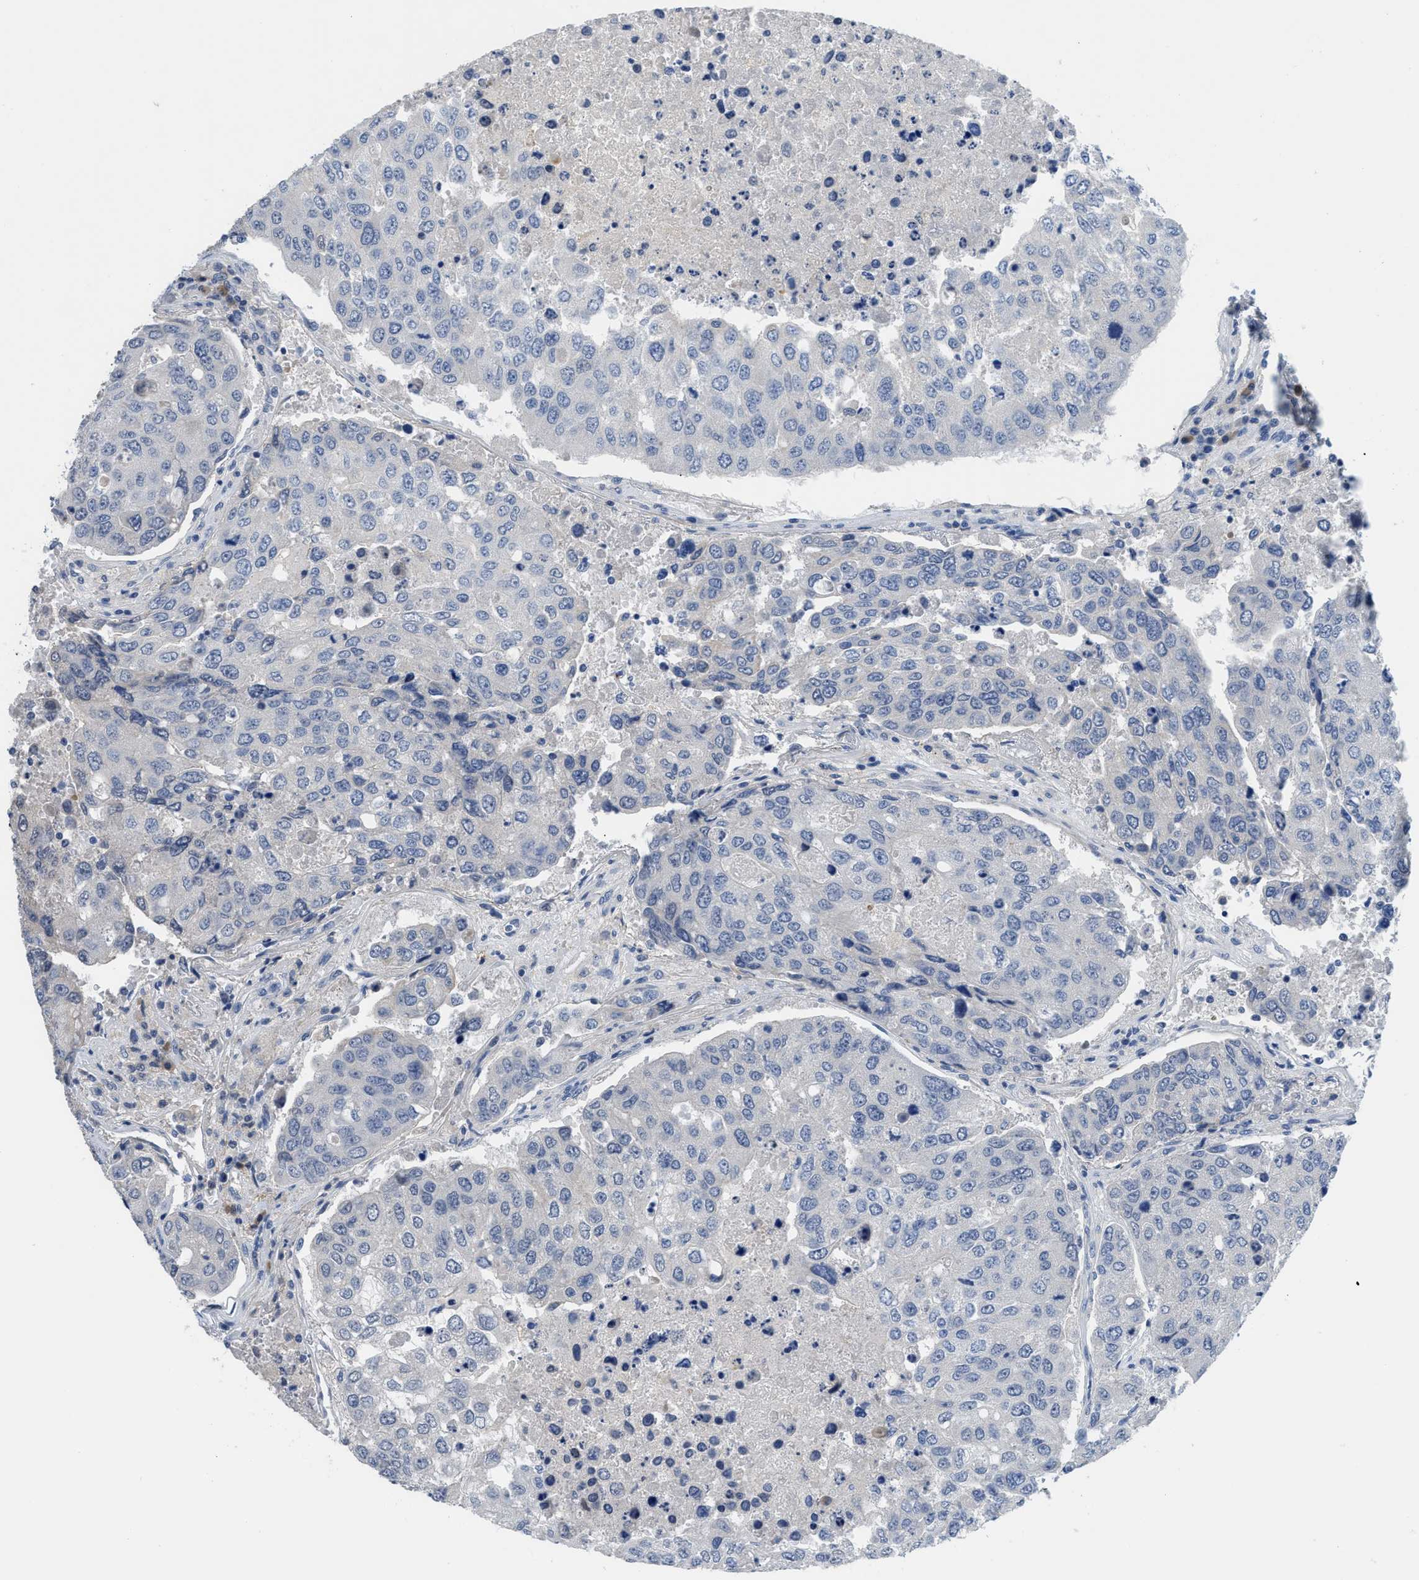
{"staining": {"intensity": "negative", "quantity": "none", "location": "none"}, "tissue": "urothelial cancer", "cell_type": "Tumor cells", "image_type": "cancer", "snomed": [{"axis": "morphology", "description": "Urothelial carcinoma, High grade"}, {"axis": "topography", "description": "Lymph node"}, {"axis": "topography", "description": "Urinary bladder"}], "caption": "High magnification brightfield microscopy of urothelial cancer stained with DAB (3,3'-diaminobenzidine) (brown) and counterstained with hematoxylin (blue): tumor cells show no significant staining.", "gene": "OR9K2", "patient": {"sex": "male", "age": 51}}